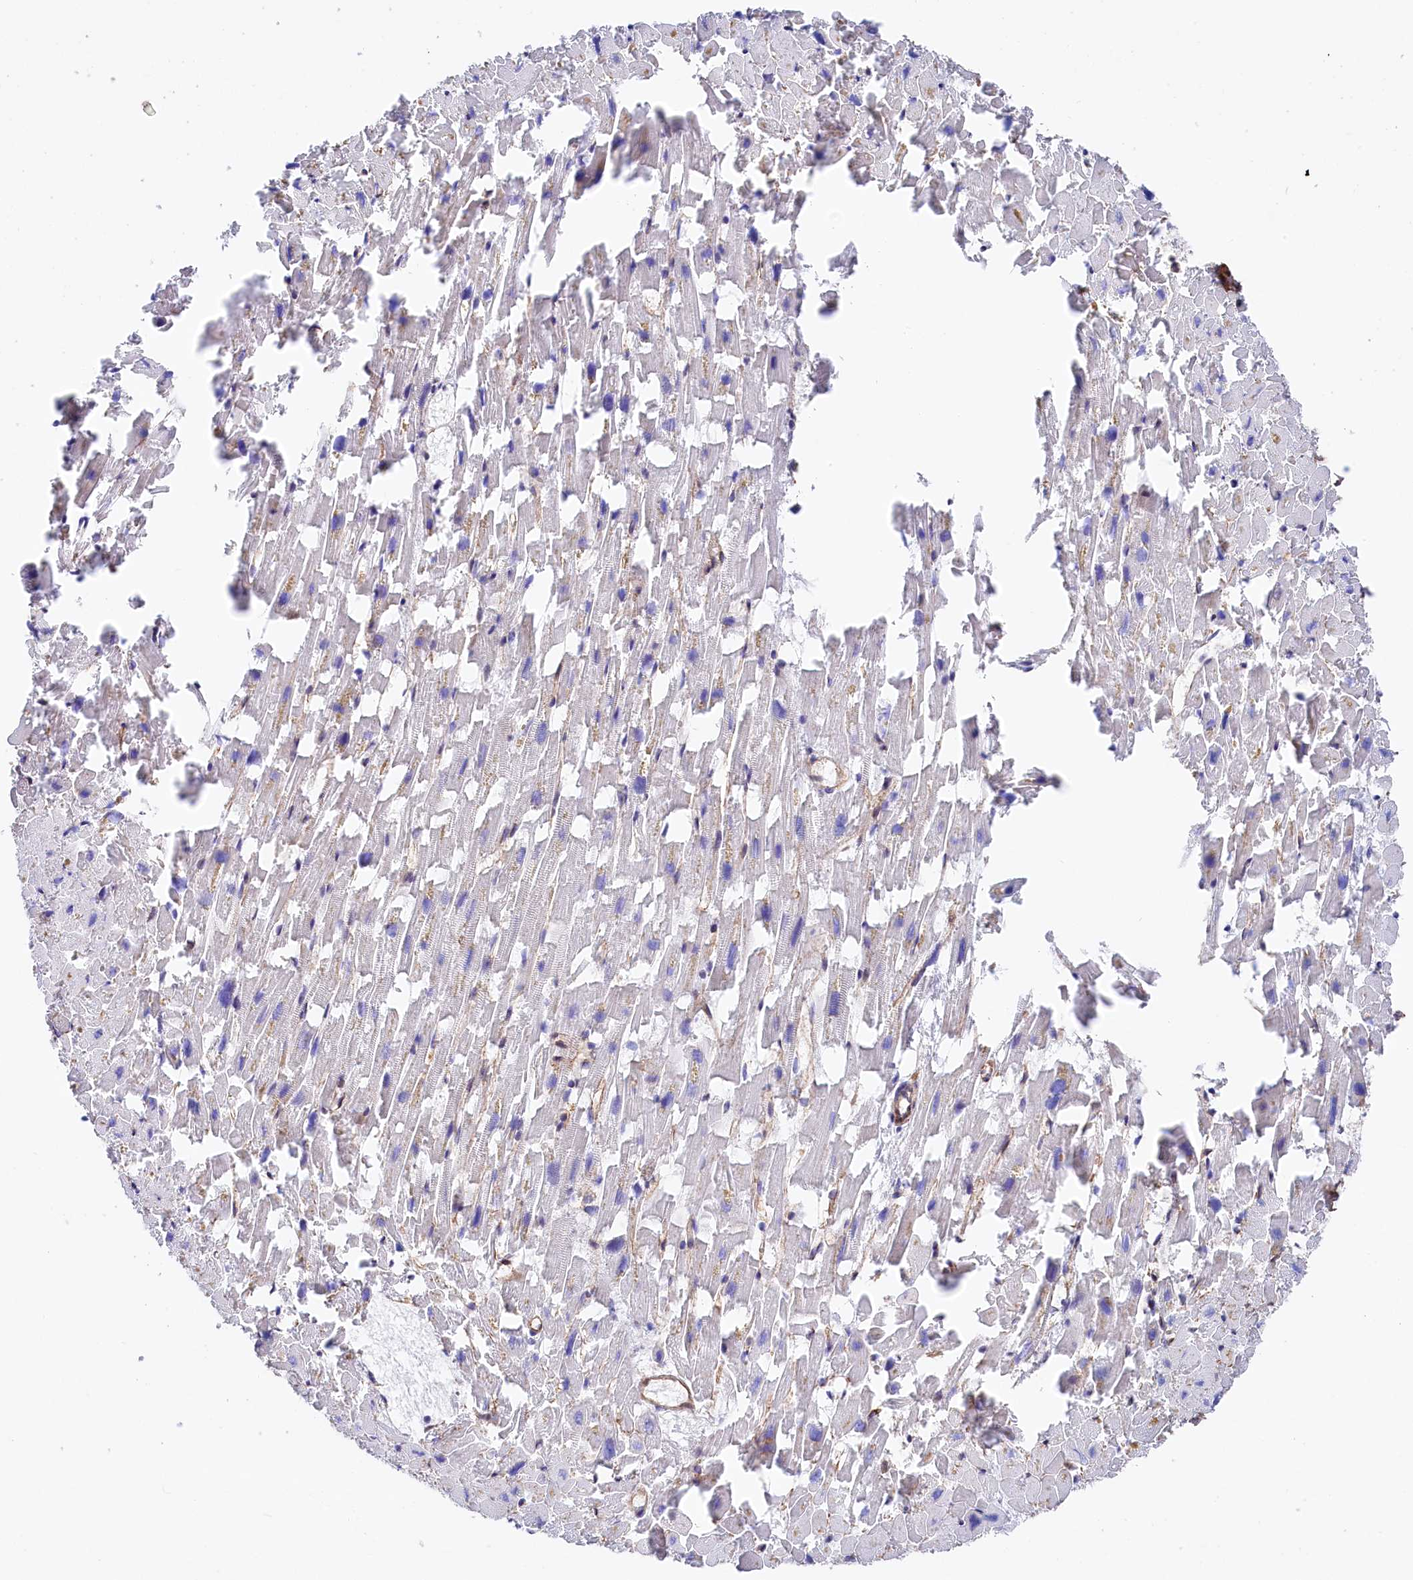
{"staining": {"intensity": "negative", "quantity": "none", "location": "none"}, "tissue": "heart muscle", "cell_type": "Cardiomyocytes", "image_type": "normal", "snomed": [{"axis": "morphology", "description": "Normal tissue, NOS"}, {"axis": "topography", "description": "Heart"}], "caption": "Immunohistochemistry histopathology image of normal heart muscle stained for a protein (brown), which displays no expression in cardiomyocytes.", "gene": "TNKS1BP1", "patient": {"sex": "female", "age": 64}}